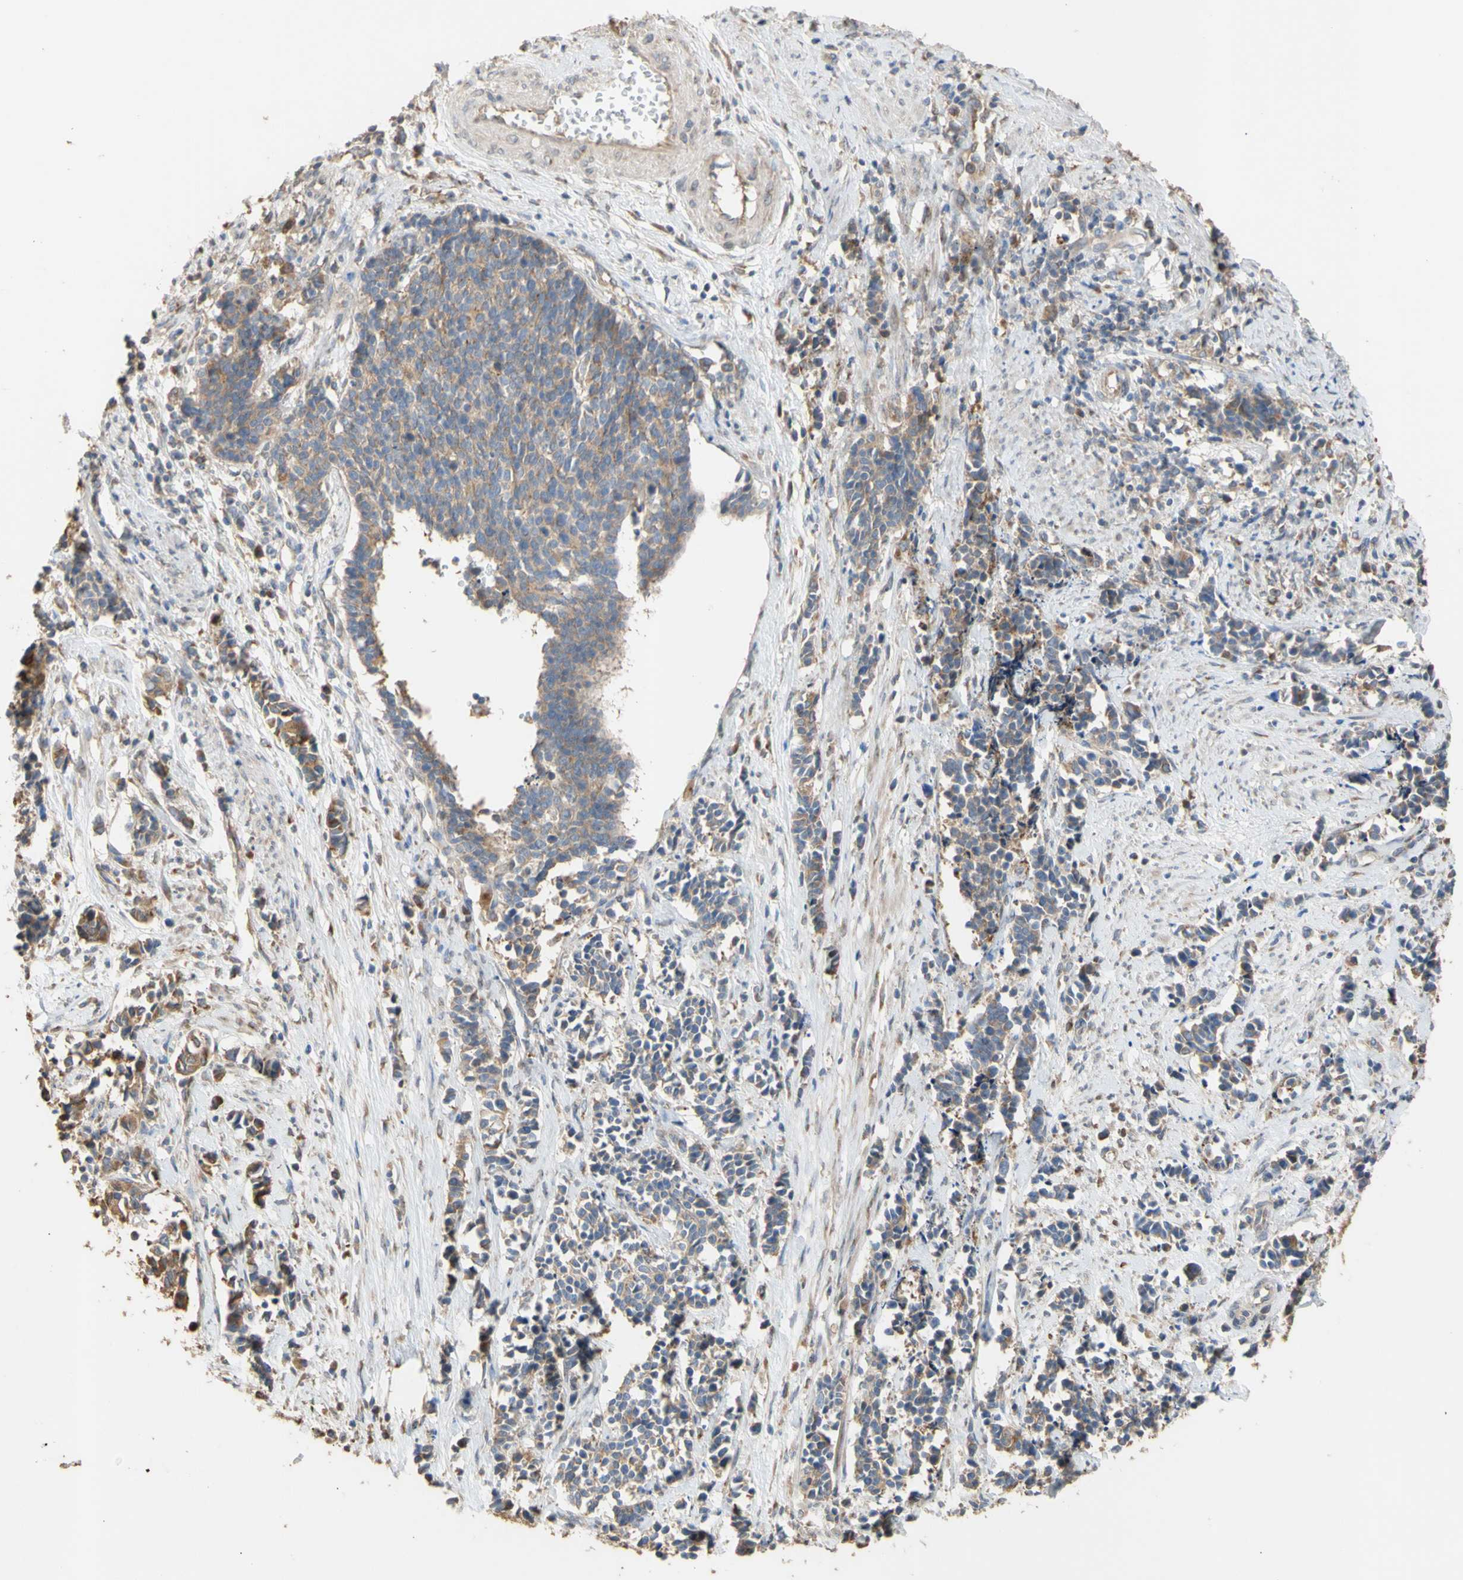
{"staining": {"intensity": "weak", "quantity": "25%-75%", "location": "cytoplasmic/membranous"}, "tissue": "cervical cancer", "cell_type": "Tumor cells", "image_type": "cancer", "snomed": [{"axis": "morphology", "description": "Normal tissue, NOS"}, {"axis": "morphology", "description": "Squamous cell carcinoma, NOS"}, {"axis": "topography", "description": "Cervix"}], "caption": "High-power microscopy captured an IHC image of cervical squamous cell carcinoma, revealing weak cytoplasmic/membranous positivity in approximately 25%-75% of tumor cells.", "gene": "NECTIN3", "patient": {"sex": "female", "age": 35}}